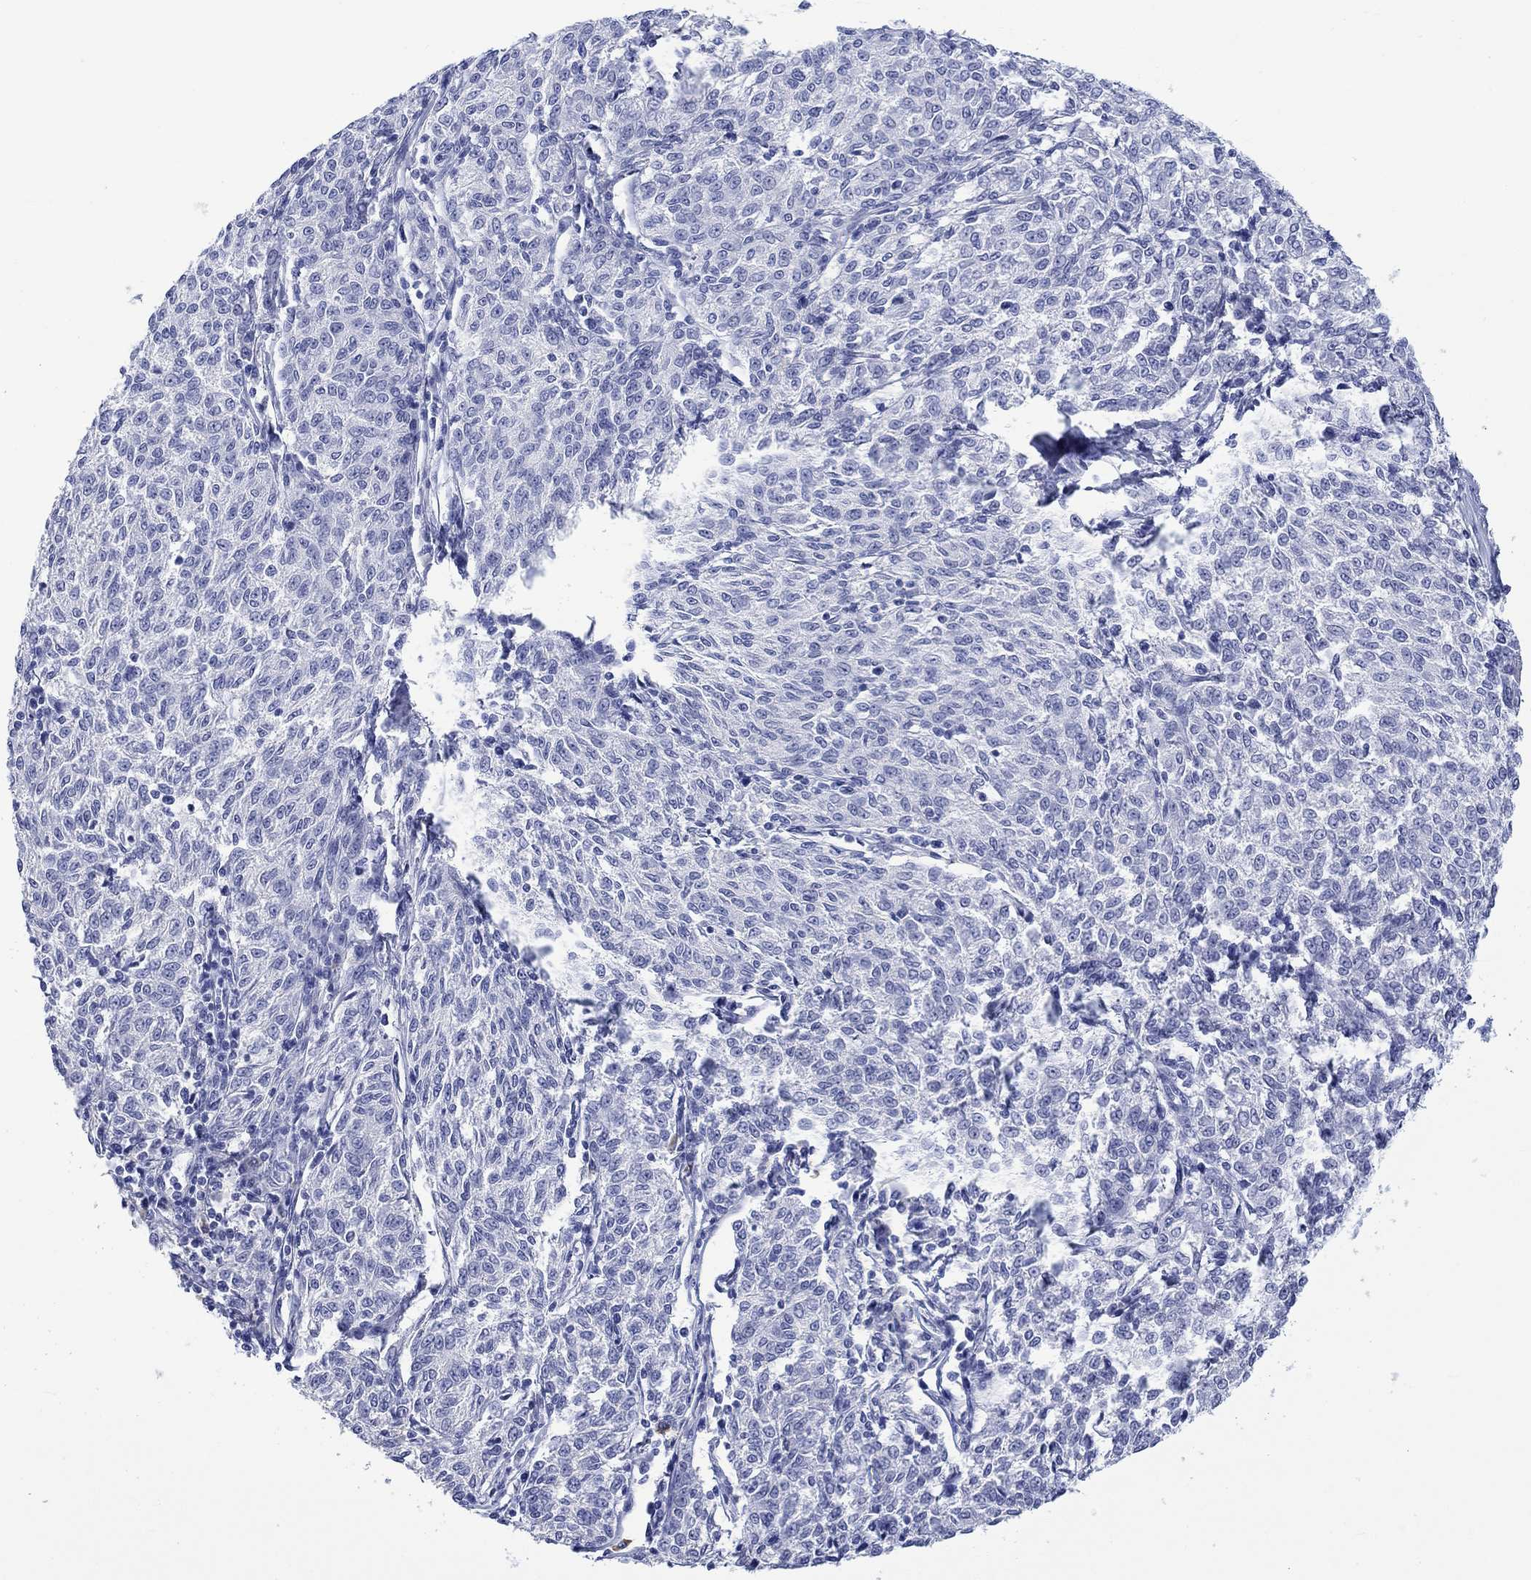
{"staining": {"intensity": "negative", "quantity": "none", "location": "none"}, "tissue": "melanoma", "cell_type": "Tumor cells", "image_type": "cancer", "snomed": [{"axis": "morphology", "description": "Malignant melanoma, NOS"}, {"axis": "topography", "description": "Skin"}], "caption": "This is an immunohistochemistry (IHC) histopathology image of human melanoma. There is no positivity in tumor cells.", "gene": "MSI1", "patient": {"sex": "female", "age": 72}}